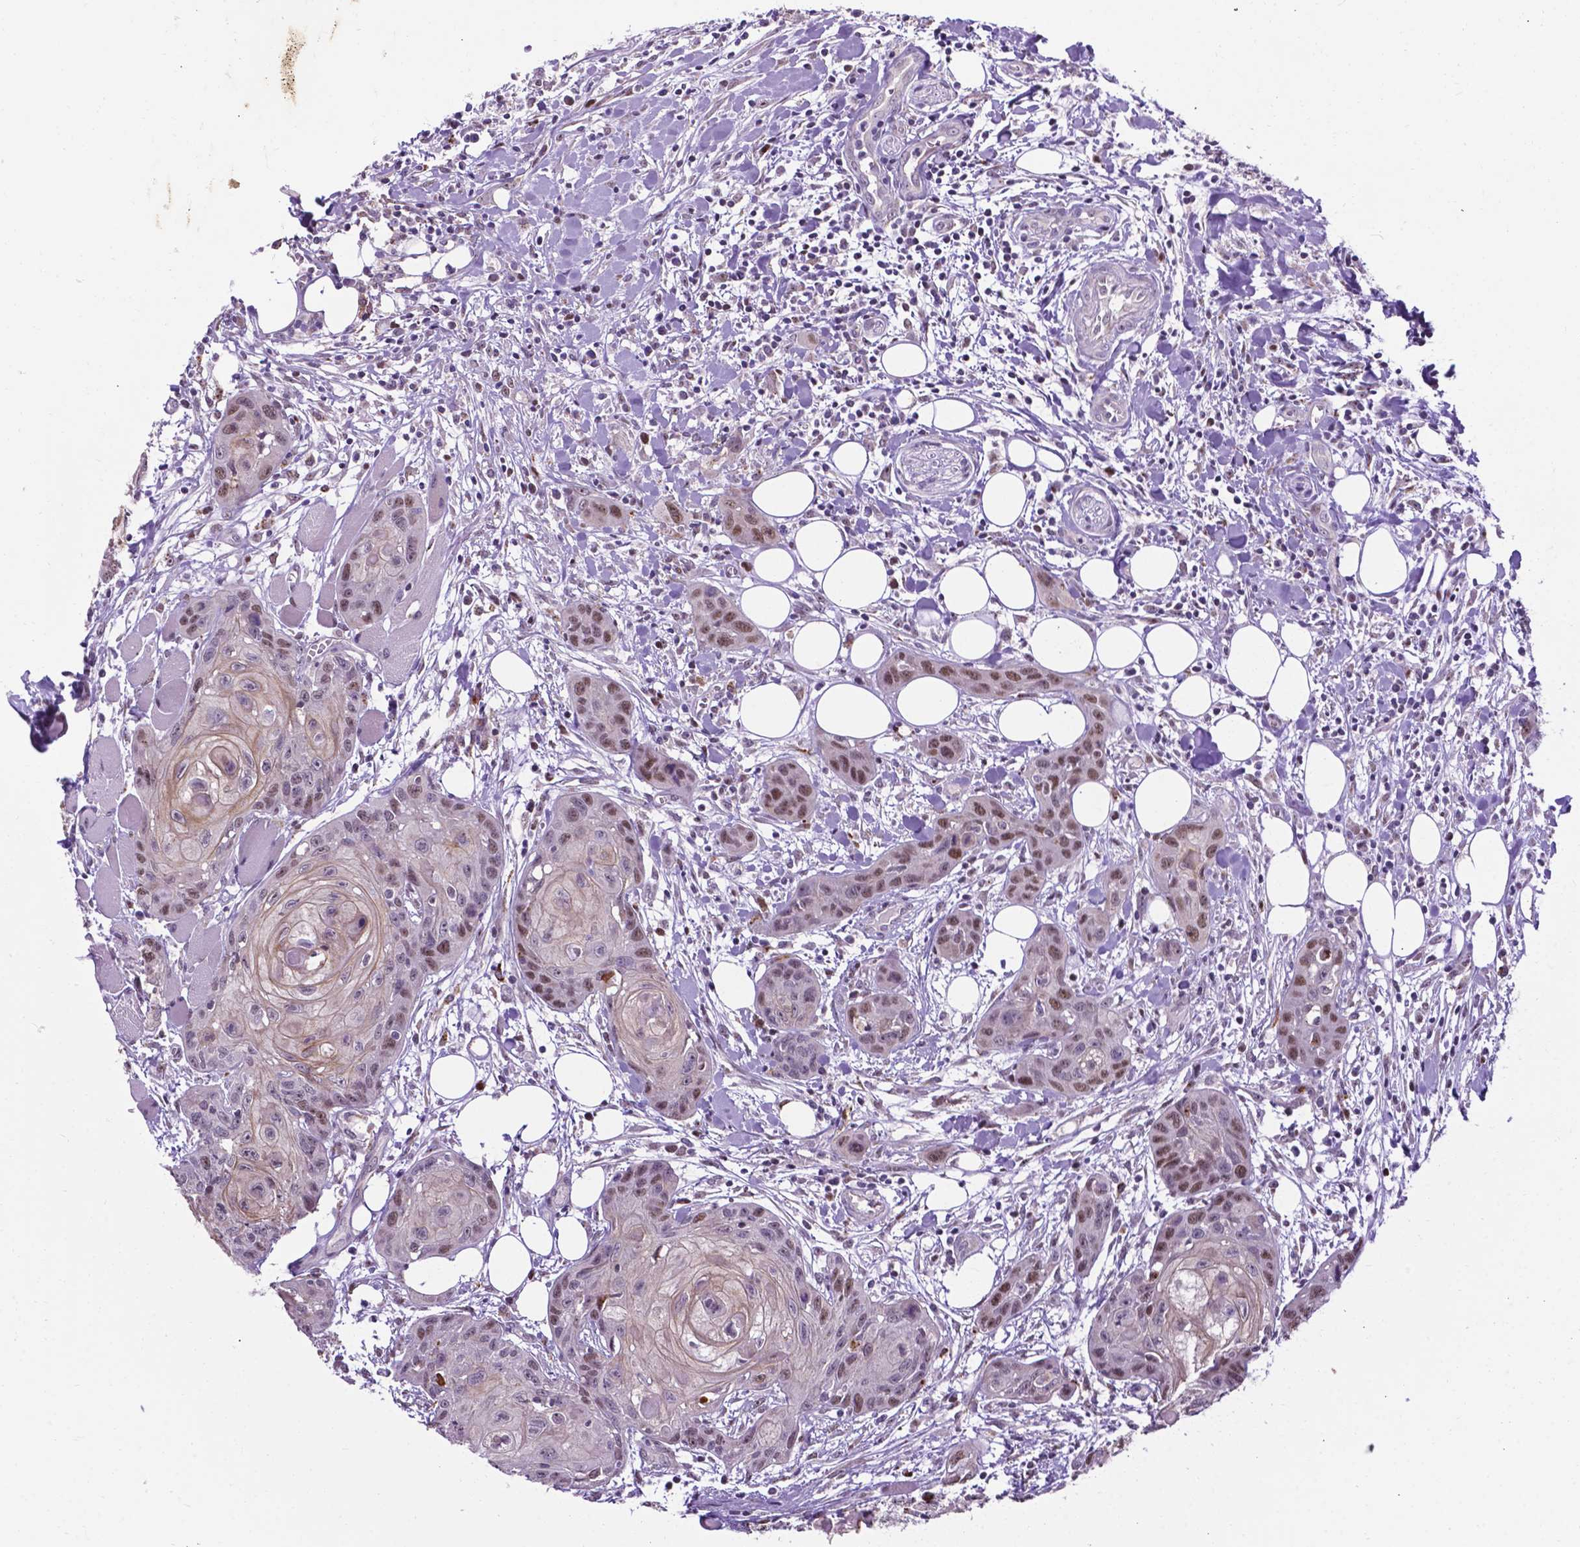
{"staining": {"intensity": "moderate", "quantity": "25%-75%", "location": "nuclear"}, "tissue": "head and neck cancer", "cell_type": "Tumor cells", "image_type": "cancer", "snomed": [{"axis": "morphology", "description": "Squamous cell carcinoma, NOS"}, {"axis": "topography", "description": "Oral tissue"}, {"axis": "topography", "description": "Head-Neck"}], "caption": "An image of head and neck cancer (squamous cell carcinoma) stained for a protein demonstrates moderate nuclear brown staining in tumor cells.", "gene": "SMAD3", "patient": {"sex": "male", "age": 58}}